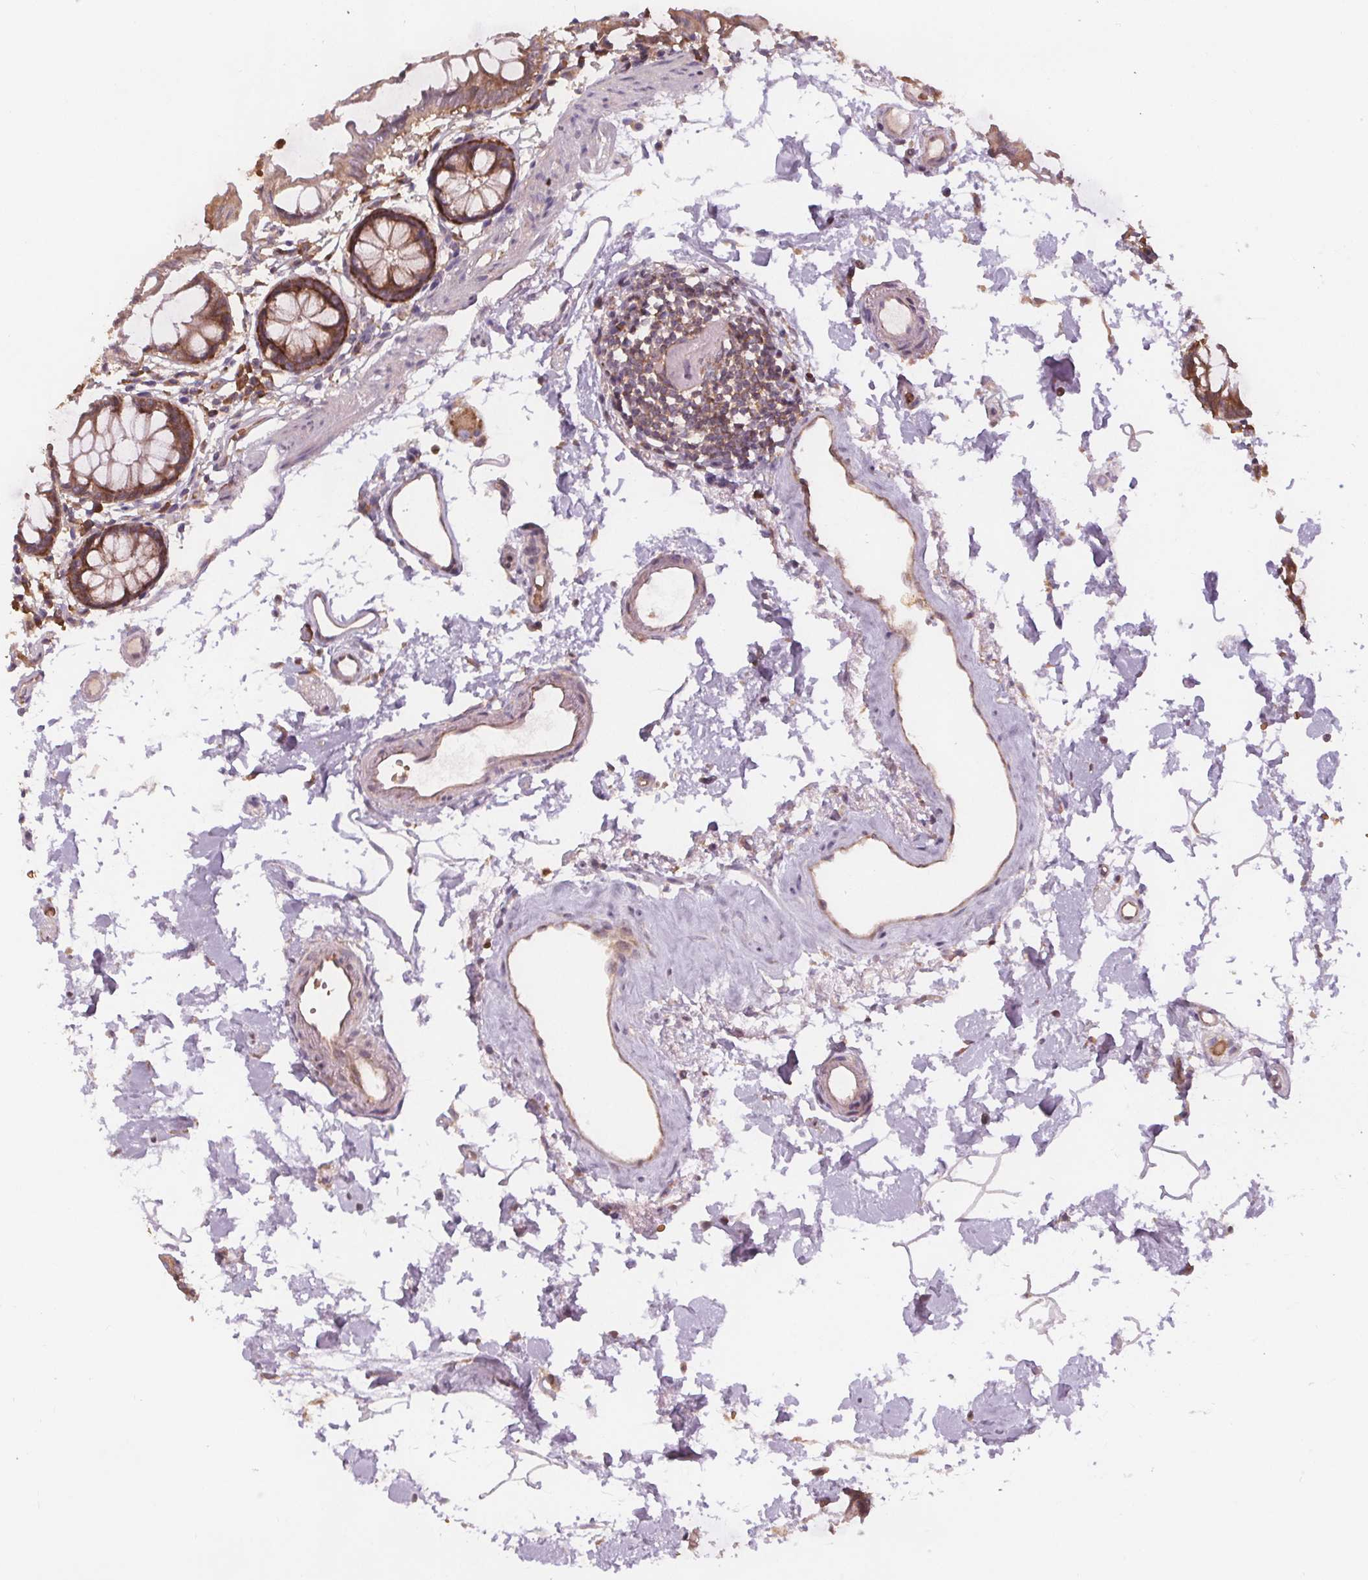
{"staining": {"intensity": "weak", "quantity": ">75%", "location": "cytoplasmic/membranous"}, "tissue": "colon", "cell_type": "Endothelial cells", "image_type": "normal", "snomed": [{"axis": "morphology", "description": "Normal tissue, NOS"}, {"axis": "topography", "description": "Colon"}], "caption": "Unremarkable colon was stained to show a protein in brown. There is low levels of weak cytoplasmic/membranous staining in about >75% of endothelial cells.", "gene": "EIF3D", "patient": {"sex": "female", "age": 84}}